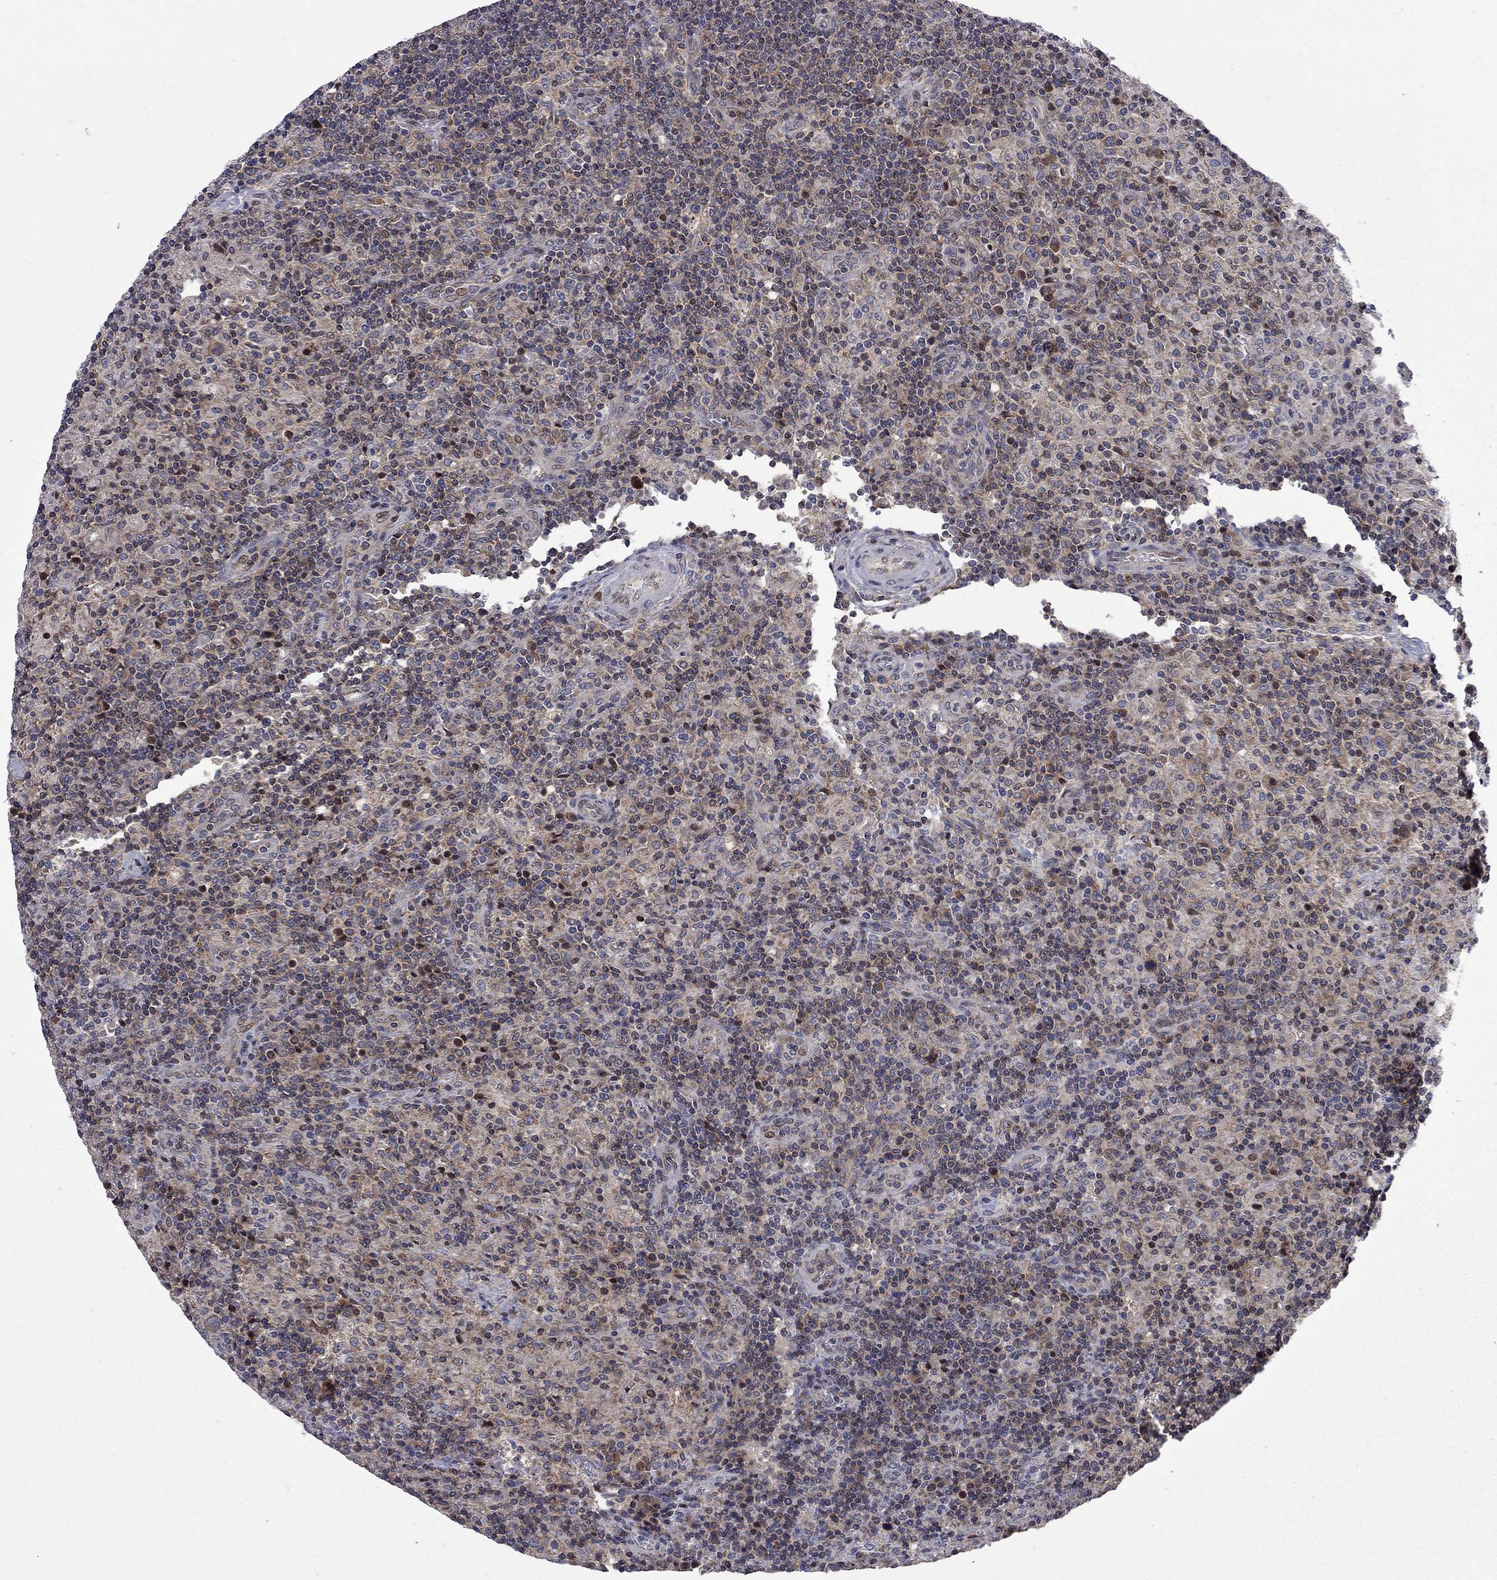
{"staining": {"intensity": "weak", "quantity": ">75%", "location": "cytoplasmic/membranous"}, "tissue": "lymphoma", "cell_type": "Tumor cells", "image_type": "cancer", "snomed": [{"axis": "morphology", "description": "Hodgkin's disease, NOS"}, {"axis": "topography", "description": "Lymph node"}], "caption": "Protein expression analysis of human Hodgkin's disease reveals weak cytoplasmic/membranous expression in about >75% of tumor cells.", "gene": "CNOT11", "patient": {"sex": "male", "age": 70}}